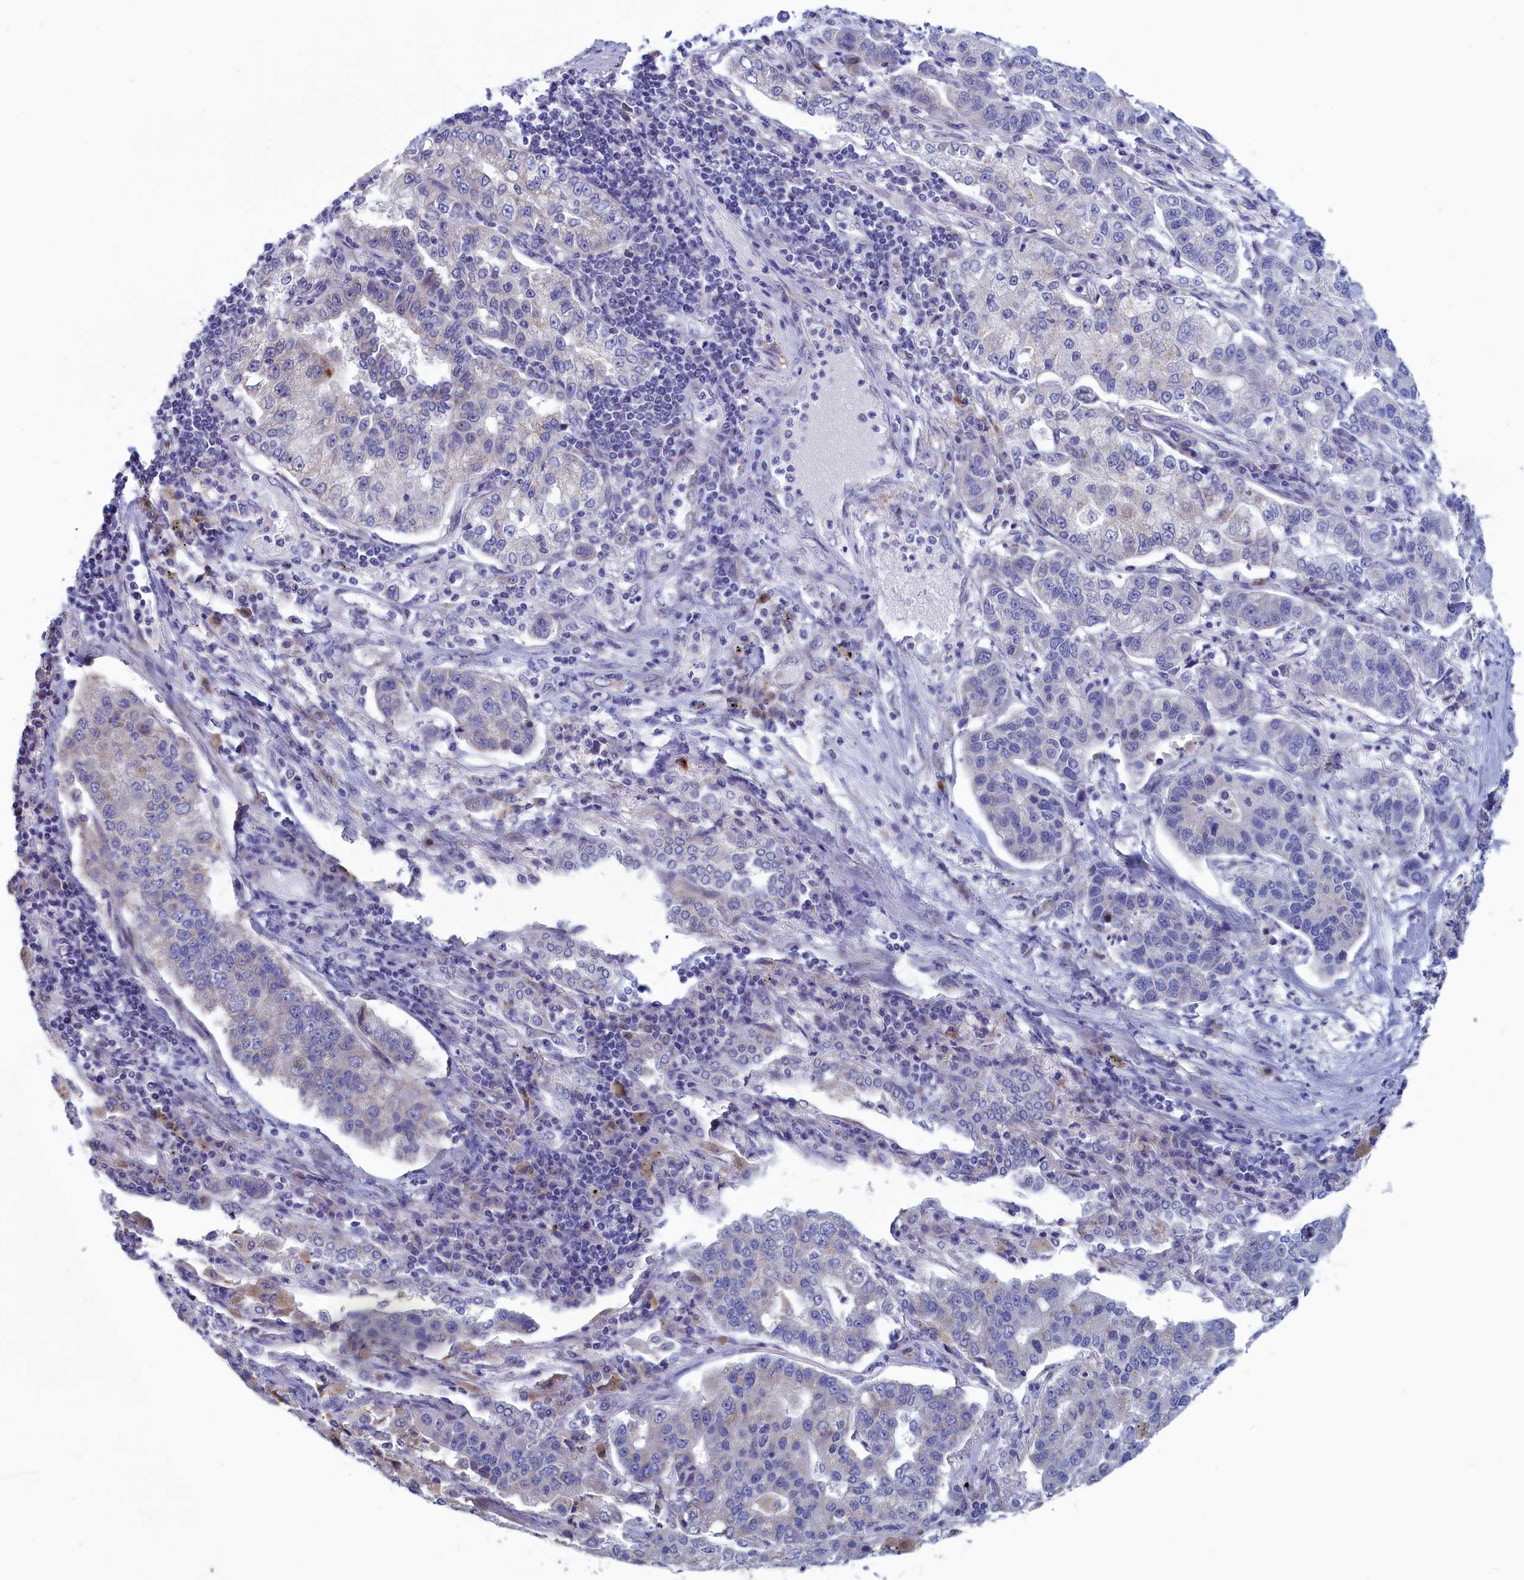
{"staining": {"intensity": "negative", "quantity": "none", "location": "none"}, "tissue": "lung cancer", "cell_type": "Tumor cells", "image_type": "cancer", "snomed": [{"axis": "morphology", "description": "Adenocarcinoma, NOS"}, {"axis": "topography", "description": "Lung"}], "caption": "This is a histopathology image of immunohistochemistry (IHC) staining of adenocarcinoma (lung), which shows no positivity in tumor cells. The staining is performed using DAB brown chromogen with nuclei counter-stained in using hematoxylin.", "gene": "NIBAN3", "patient": {"sex": "male", "age": 49}}